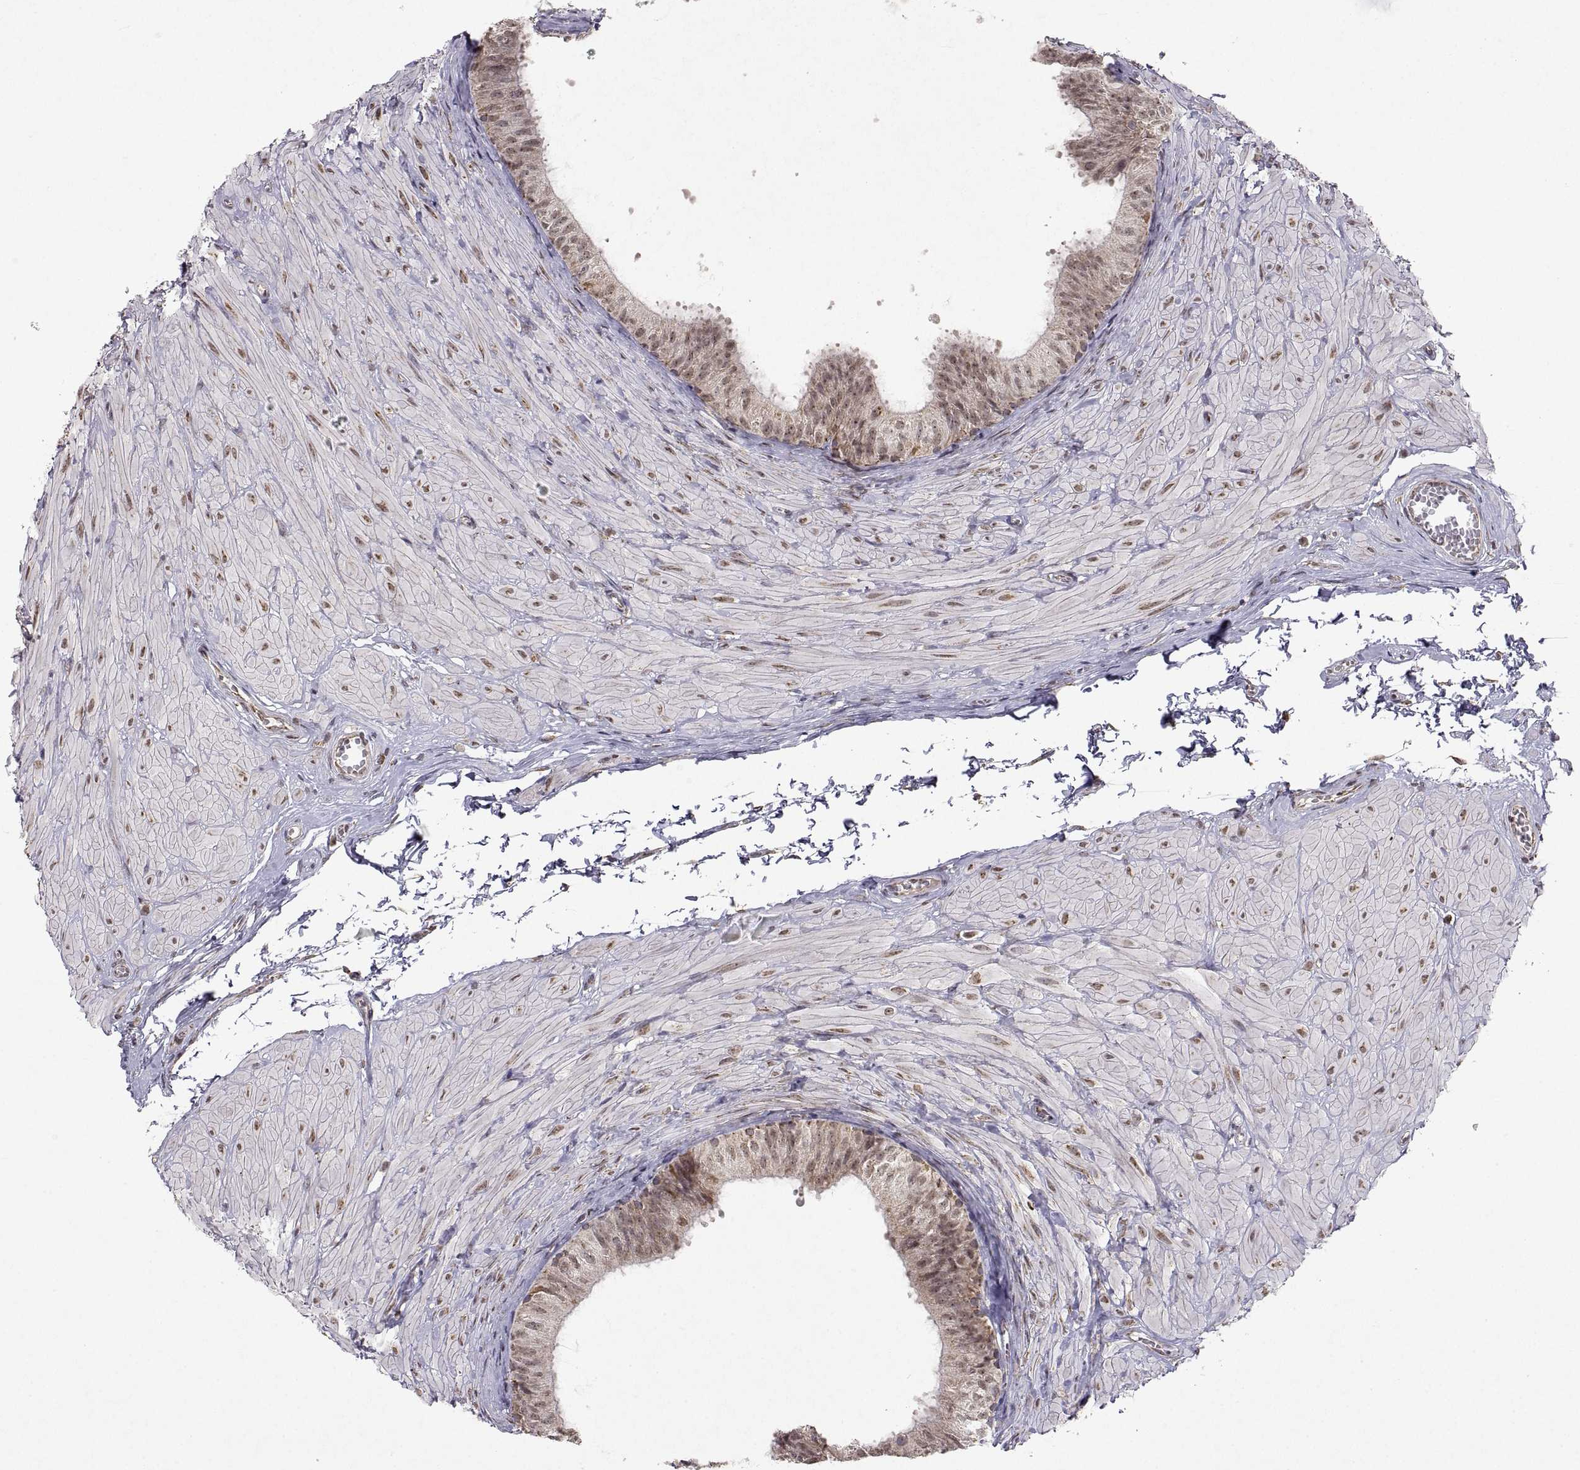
{"staining": {"intensity": "weak", "quantity": "<25%", "location": "cytoplasmic/membranous"}, "tissue": "epididymis", "cell_type": "Glandular cells", "image_type": "normal", "snomed": [{"axis": "morphology", "description": "Normal tissue, NOS"}, {"axis": "topography", "description": "Epididymis"}, {"axis": "topography", "description": "Vas deferens"}], "caption": "Immunohistochemistry micrograph of normal human epididymis stained for a protein (brown), which reveals no staining in glandular cells.", "gene": "MANBAL", "patient": {"sex": "male", "age": 23}}